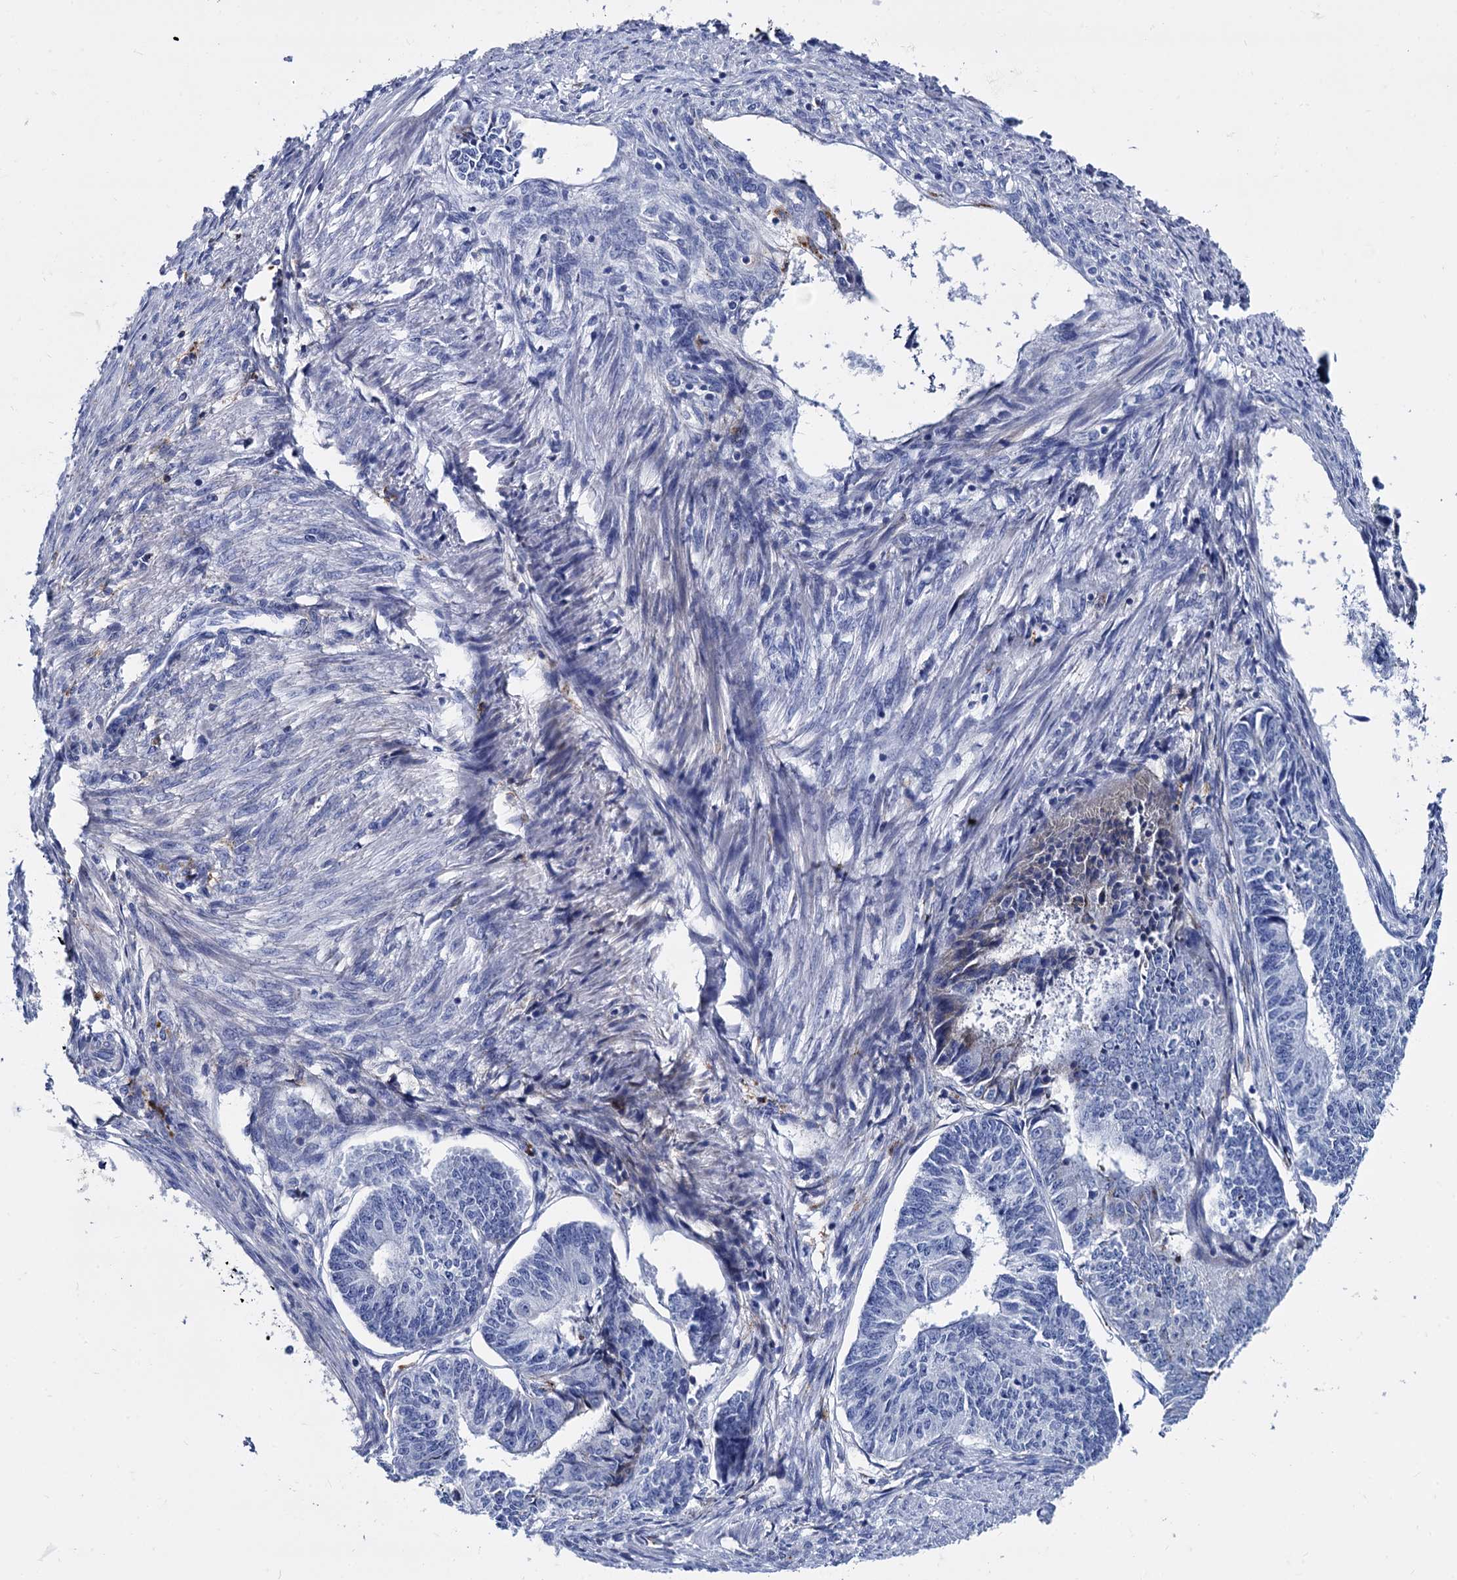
{"staining": {"intensity": "negative", "quantity": "none", "location": "none"}, "tissue": "endometrial cancer", "cell_type": "Tumor cells", "image_type": "cancer", "snomed": [{"axis": "morphology", "description": "Adenocarcinoma, NOS"}, {"axis": "topography", "description": "Endometrium"}], "caption": "A photomicrograph of human adenocarcinoma (endometrial) is negative for staining in tumor cells.", "gene": "APOD", "patient": {"sex": "female", "age": 32}}